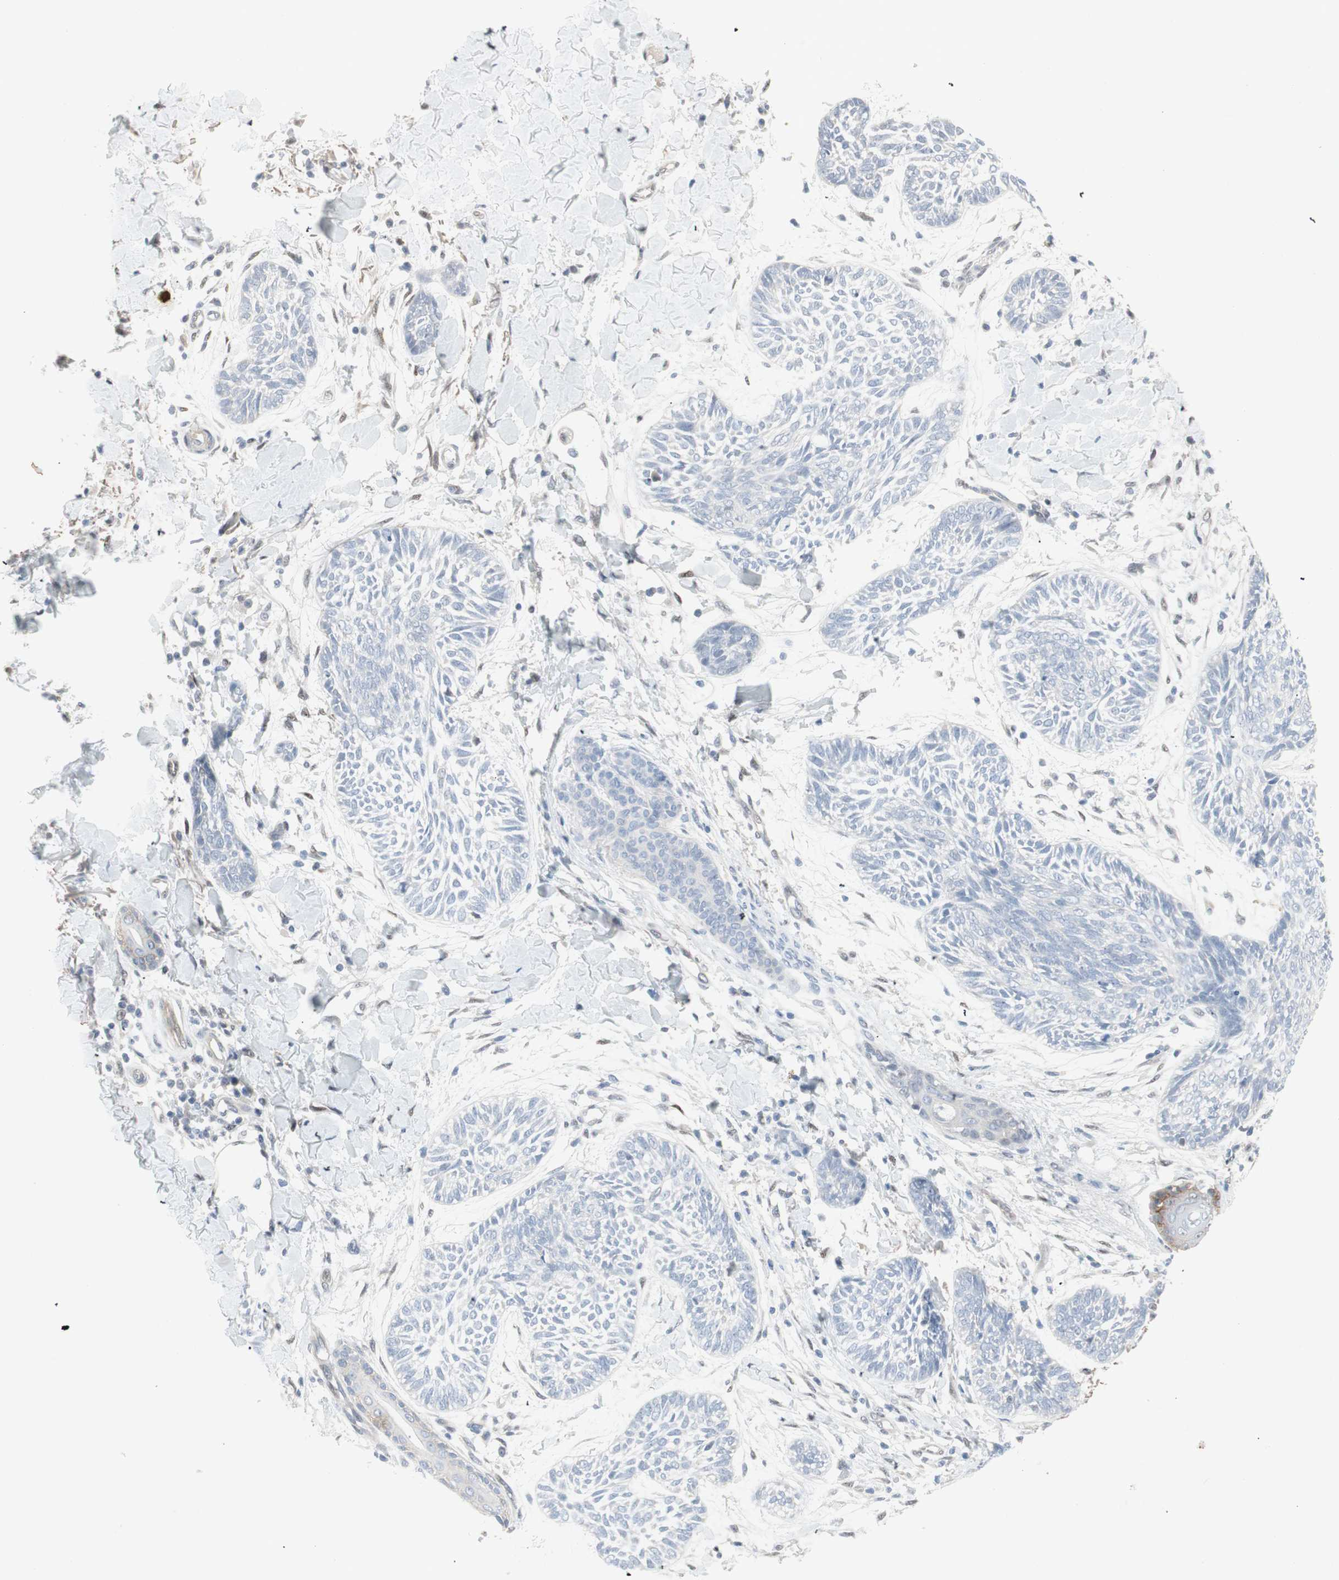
{"staining": {"intensity": "negative", "quantity": "none", "location": "none"}, "tissue": "skin cancer", "cell_type": "Tumor cells", "image_type": "cancer", "snomed": [{"axis": "morphology", "description": "Papilloma, NOS"}, {"axis": "morphology", "description": "Basal cell carcinoma"}, {"axis": "topography", "description": "Skin"}], "caption": "Immunohistochemistry image of neoplastic tissue: skin papilloma stained with DAB shows no significant protein positivity in tumor cells.", "gene": "CAND2", "patient": {"sex": "male", "age": 87}}